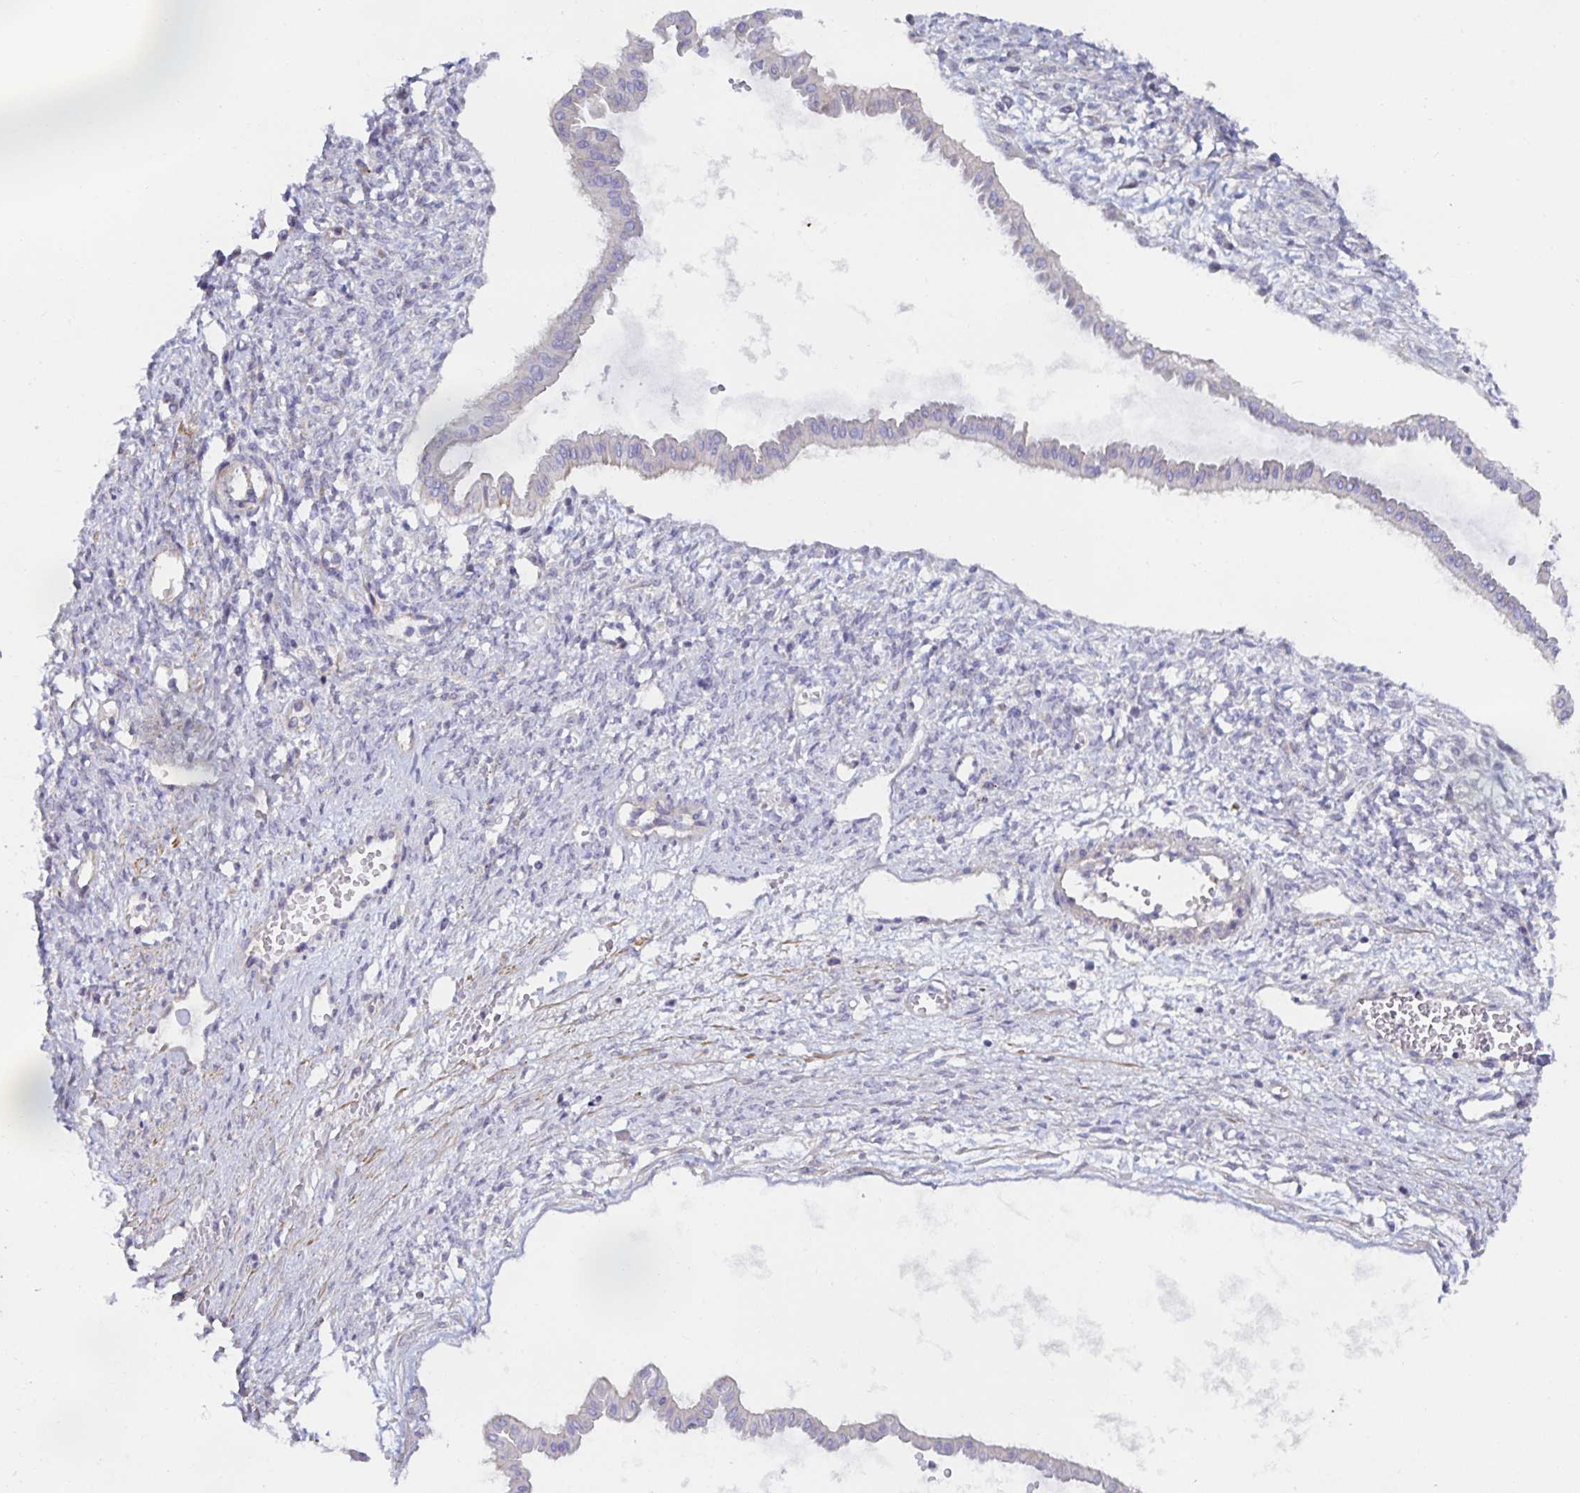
{"staining": {"intensity": "negative", "quantity": "none", "location": "none"}, "tissue": "ovarian cancer", "cell_type": "Tumor cells", "image_type": "cancer", "snomed": [{"axis": "morphology", "description": "Cystadenocarcinoma, mucinous, NOS"}, {"axis": "topography", "description": "Ovary"}], "caption": "Tumor cells are negative for brown protein staining in ovarian mucinous cystadenocarcinoma.", "gene": "METTL22", "patient": {"sex": "female", "age": 73}}